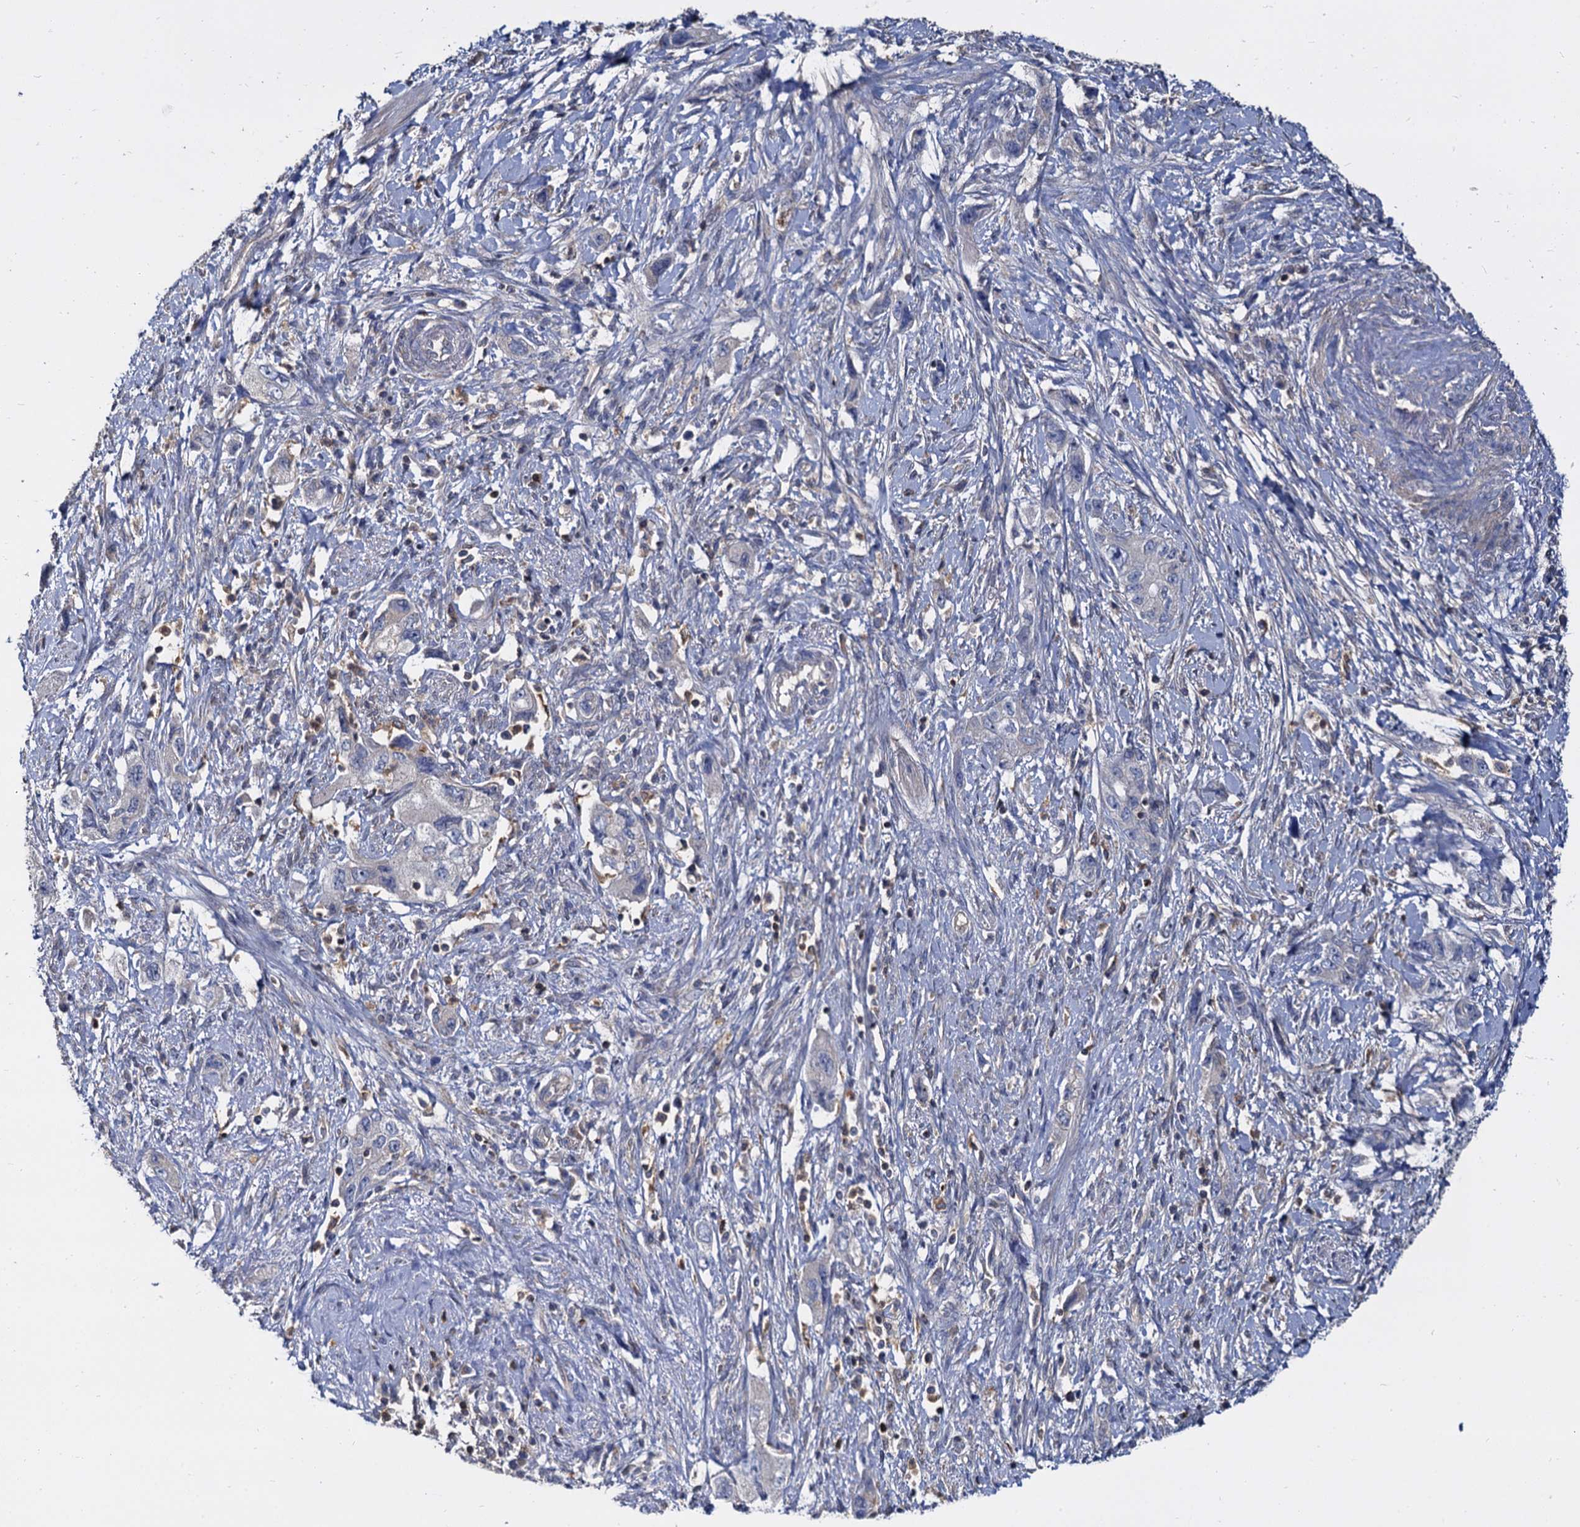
{"staining": {"intensity": "negative", "quantity": "none", "location": "none"}, "tissue": "pancreatic cancer", "cell_type": "Tumor cells", "image_type": "cancer", "snomed": [{"axis": "morphology", "description": "Adenocarcinoma, NOS"}, {"axis": "topography", "description": "Pancreas"}], "caption": "Pancreatic cancer was stained to show a protein in brown. There is no significant expression in tumor cells. (Immunohistochemistry (ihc), brightfield microscopy, high magnification).", "gene": "ANKRD13A", "patient": {"sex": "female", "age": 73}}